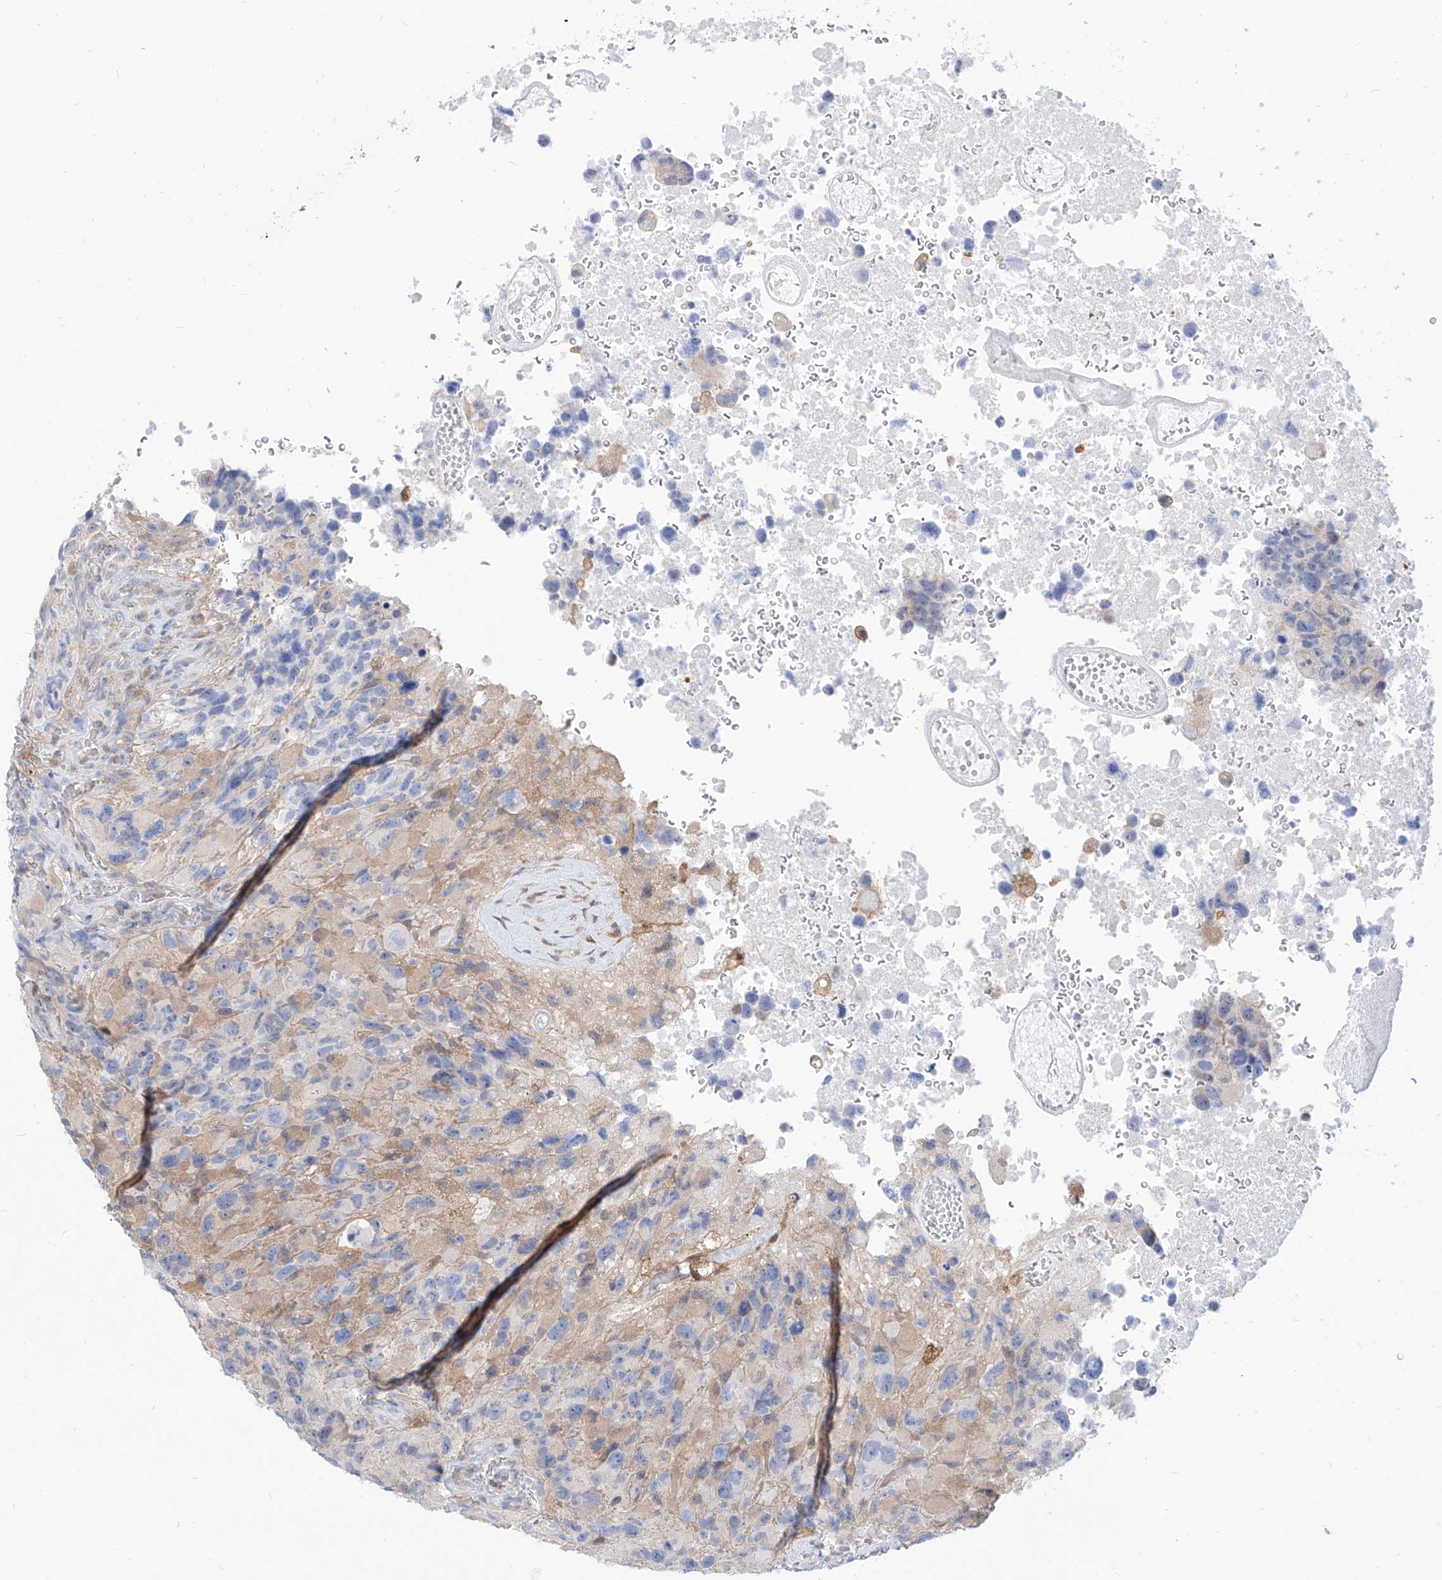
{"staining": {"intensity": "negative", "quantity": "none", "location": "none"}, "tissue": "glioma", "cell_type": "Tumor cells", "image_type": "cancer", "snomed": [{"axis": "morphology", "description": "Glioma, malignant, High grade"}, {"axis": "topography", "description": "Brain"}], "caption": "Human high-grade glioma (malignant) stained for a protein using immunohistochemistry shows no staining in tumor cells.", "gene": "PDXK", "patient": {"sex": "male", "age": 69}}